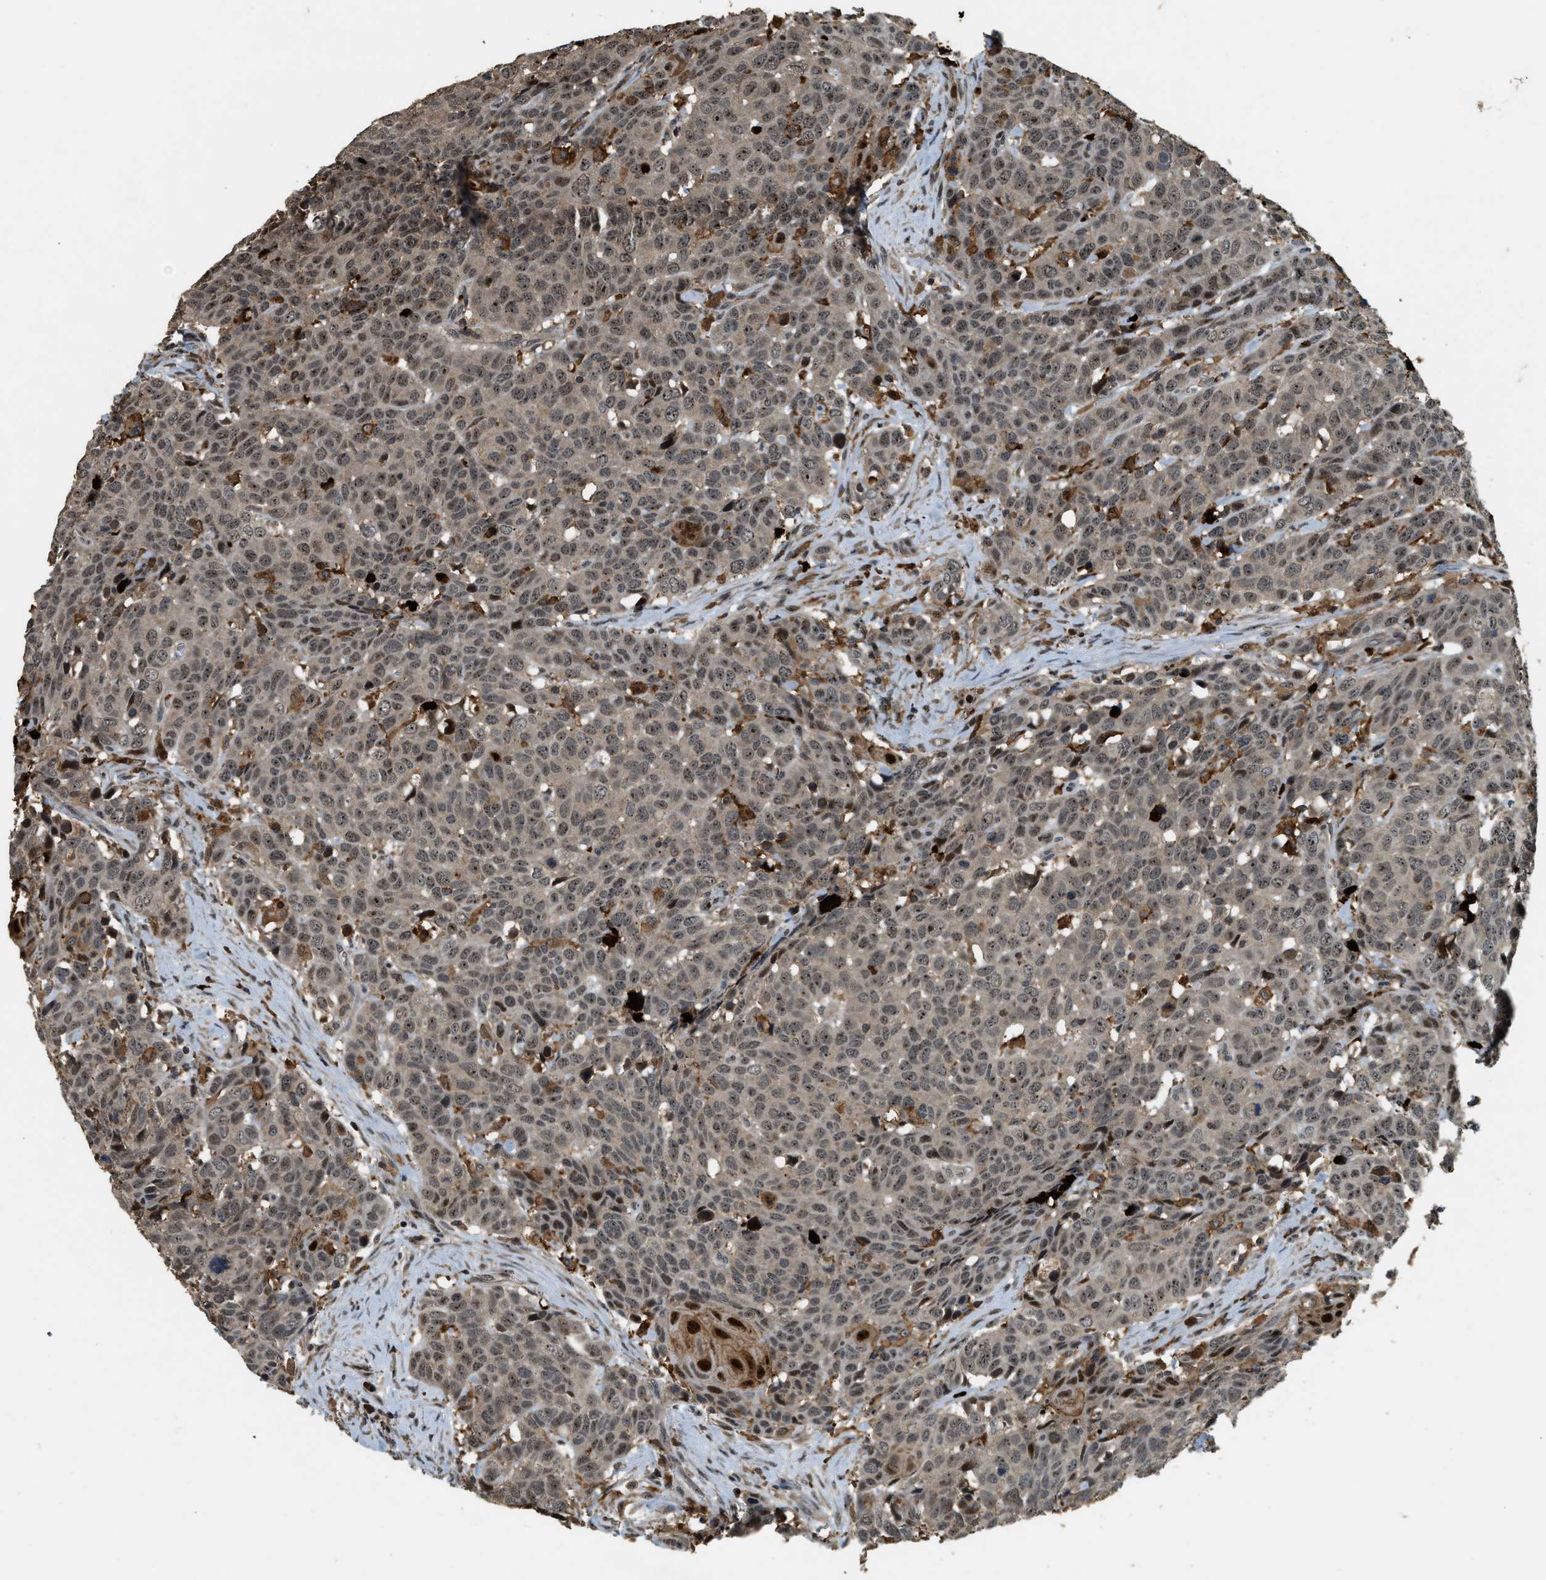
{"staining": {"intensity": "weak", "quantity": ">75%", "location": "nuclear"}, "tissue": "head and neck cancer", "cell_type": "Tumor cells", "image_type": "cancer", "snomed": [{"axis": "morphology", "description": "Squamous cell carcinoma, NOS"}, {"axis": "topography", "description": "Head-Neck"}], "caption": "This image displays immunohistochemistry (IHC) staining of head and neck cancer, with low weak nuclear positivity in approximately >75% of tumor cells.", "gene": "RNF141", "patient": {"sex": "male", "age": 66}}